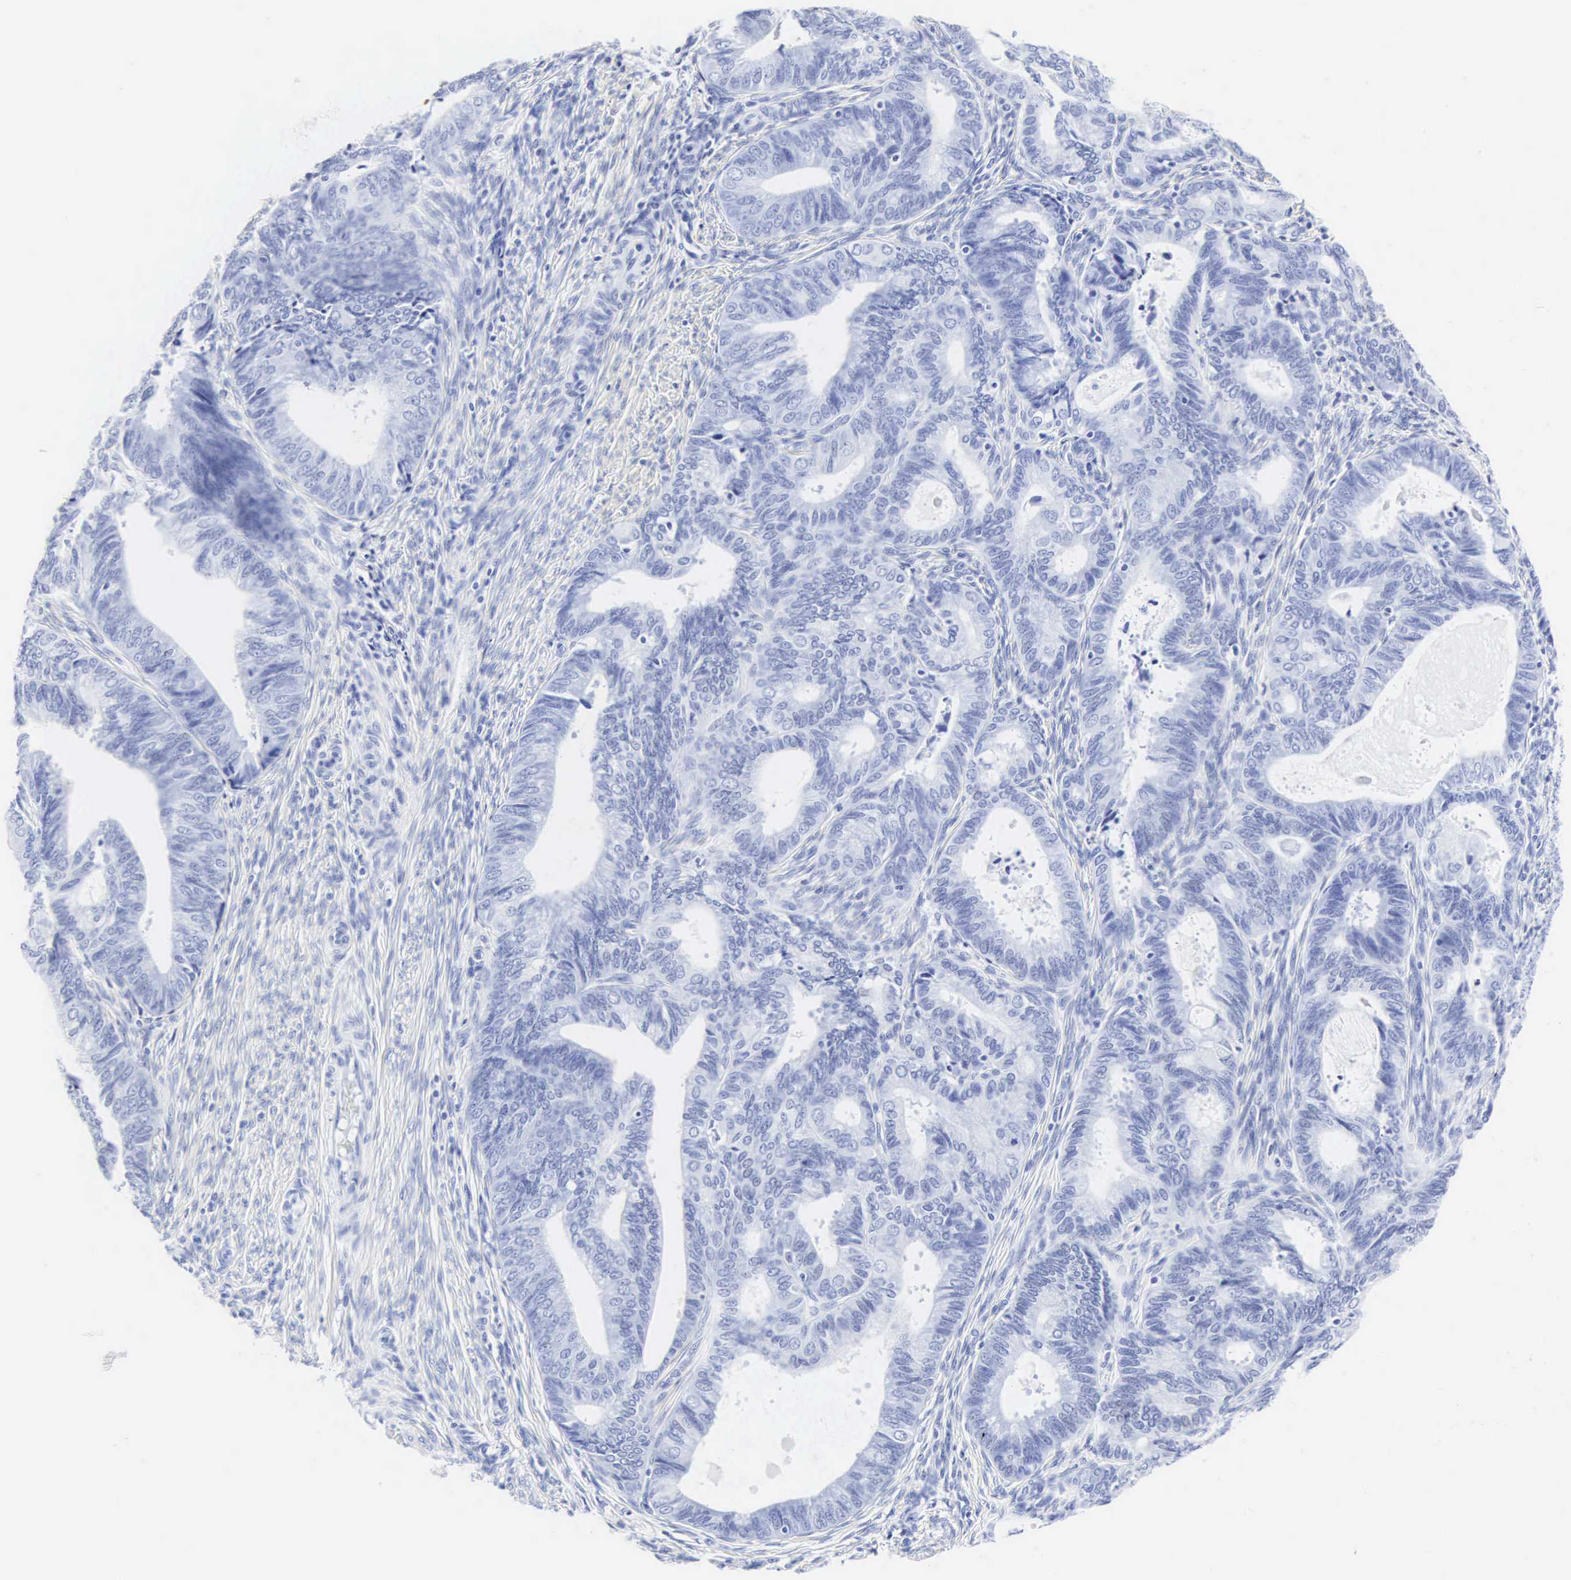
{"staining": {"intensity": "negative", "quantity": "none", "location": "none"}, "tissue": "endometrial cancer", "cell_type": "Tumor cells", "image_type": "cancer", "snomed": [{"axis": "morphology", "description": "Adenocarcinoma, NOS"}, {"axis": "topography", "description": "Endometrium"}], "caption": "The micrograph displays no significant expression in tumor cells of endometrial adenocarcinoma.", "gene": "CGB3", "patient": {"sex": "female", "age": 63}}